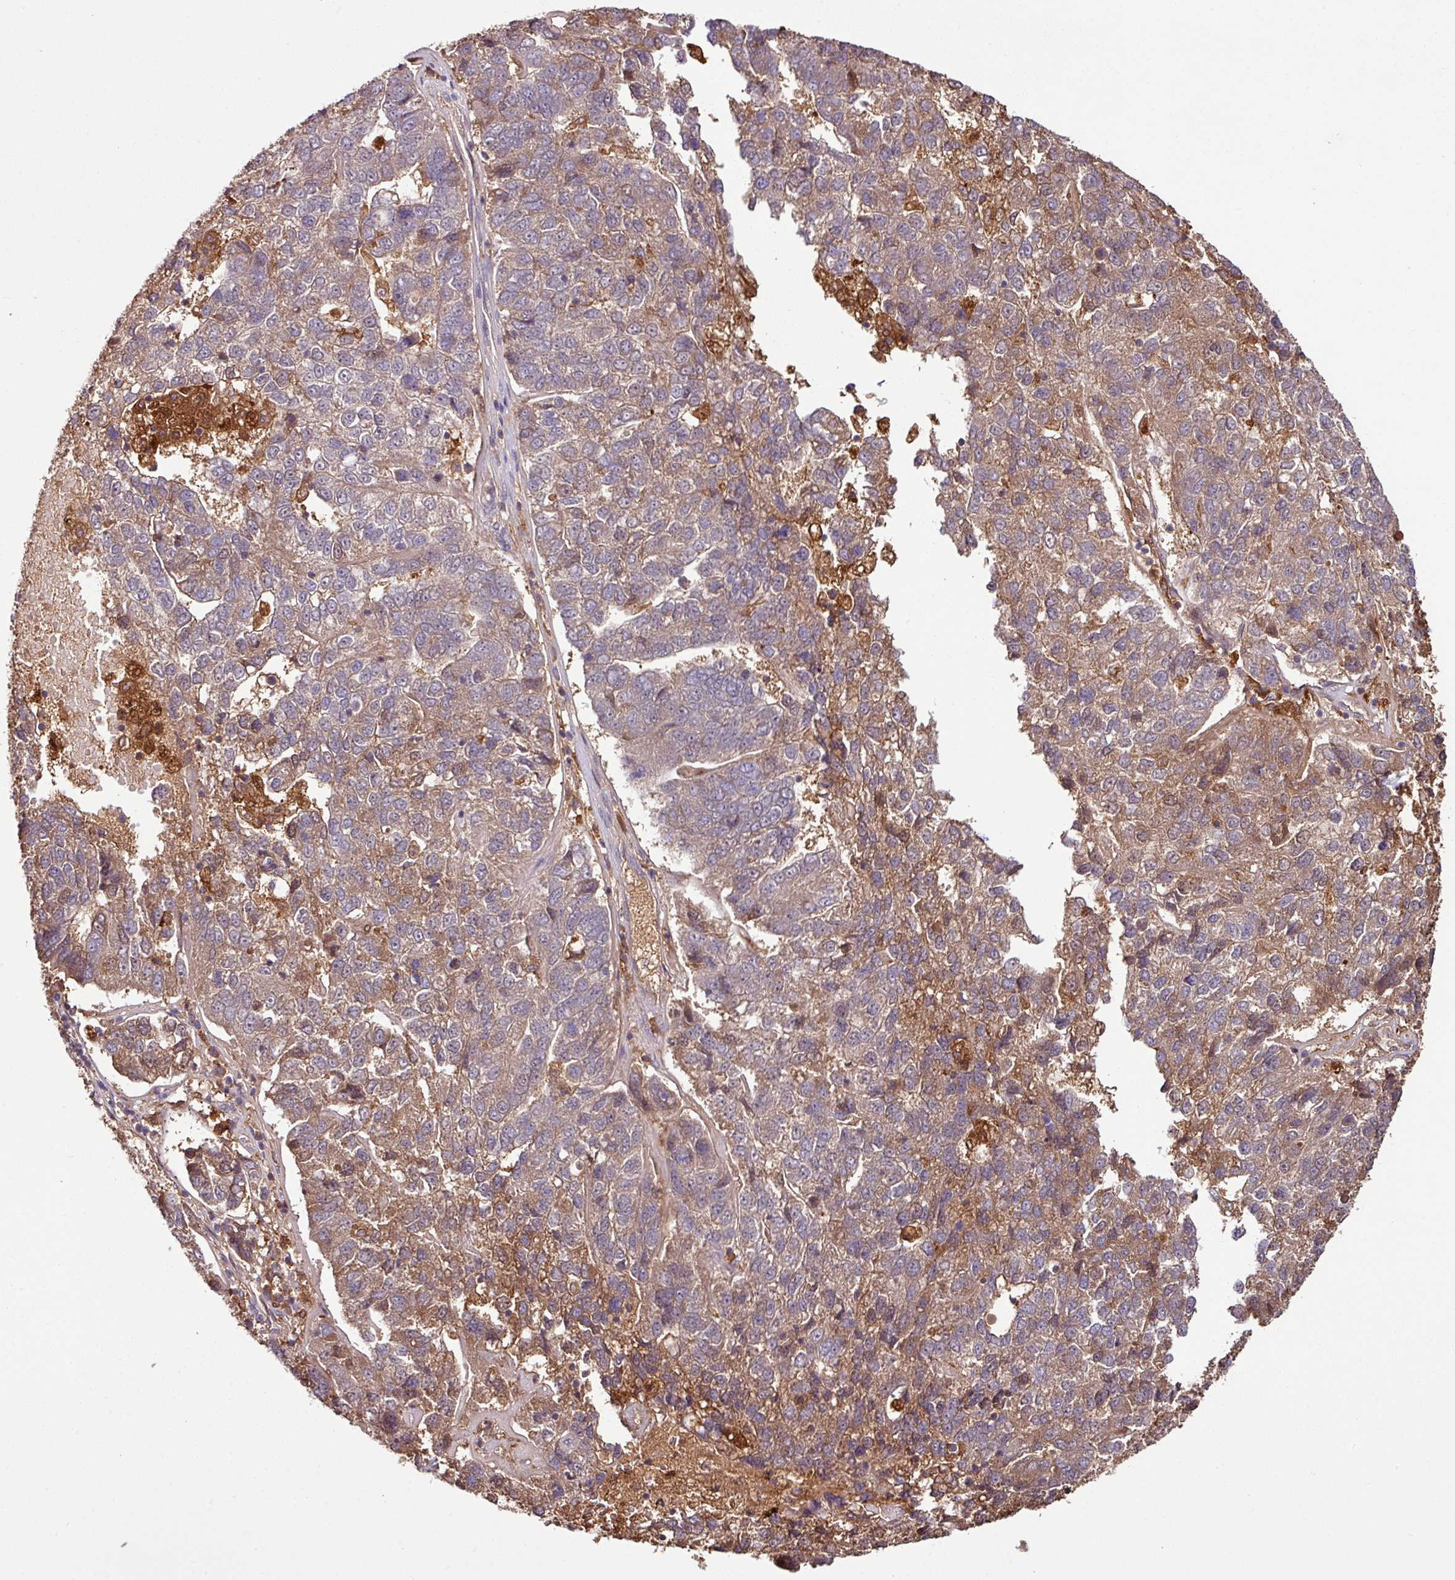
{"staining": {"intensity": "moderate", "quantity": ">75%", "location": "cytoplasmic/membranous"}, "tissue": "pancreatic cancer", "cell_type": "Tumor cells", "image_type": "cancer", "snomed": [{"axis": "morphology", "description": "Adenocarcinoma, NOS"}, {"axis": "topography", "description": "Pancreas"}], "caption": "This histopathology image shows IHC staining of human adenocarcinoma (pancreatic), with medium moderate cytoplasmic/membranous expression in approximately >75% of tumor cells.", "gene": "GNPDA1", "patient": {"sex": "female", "age": 61}}